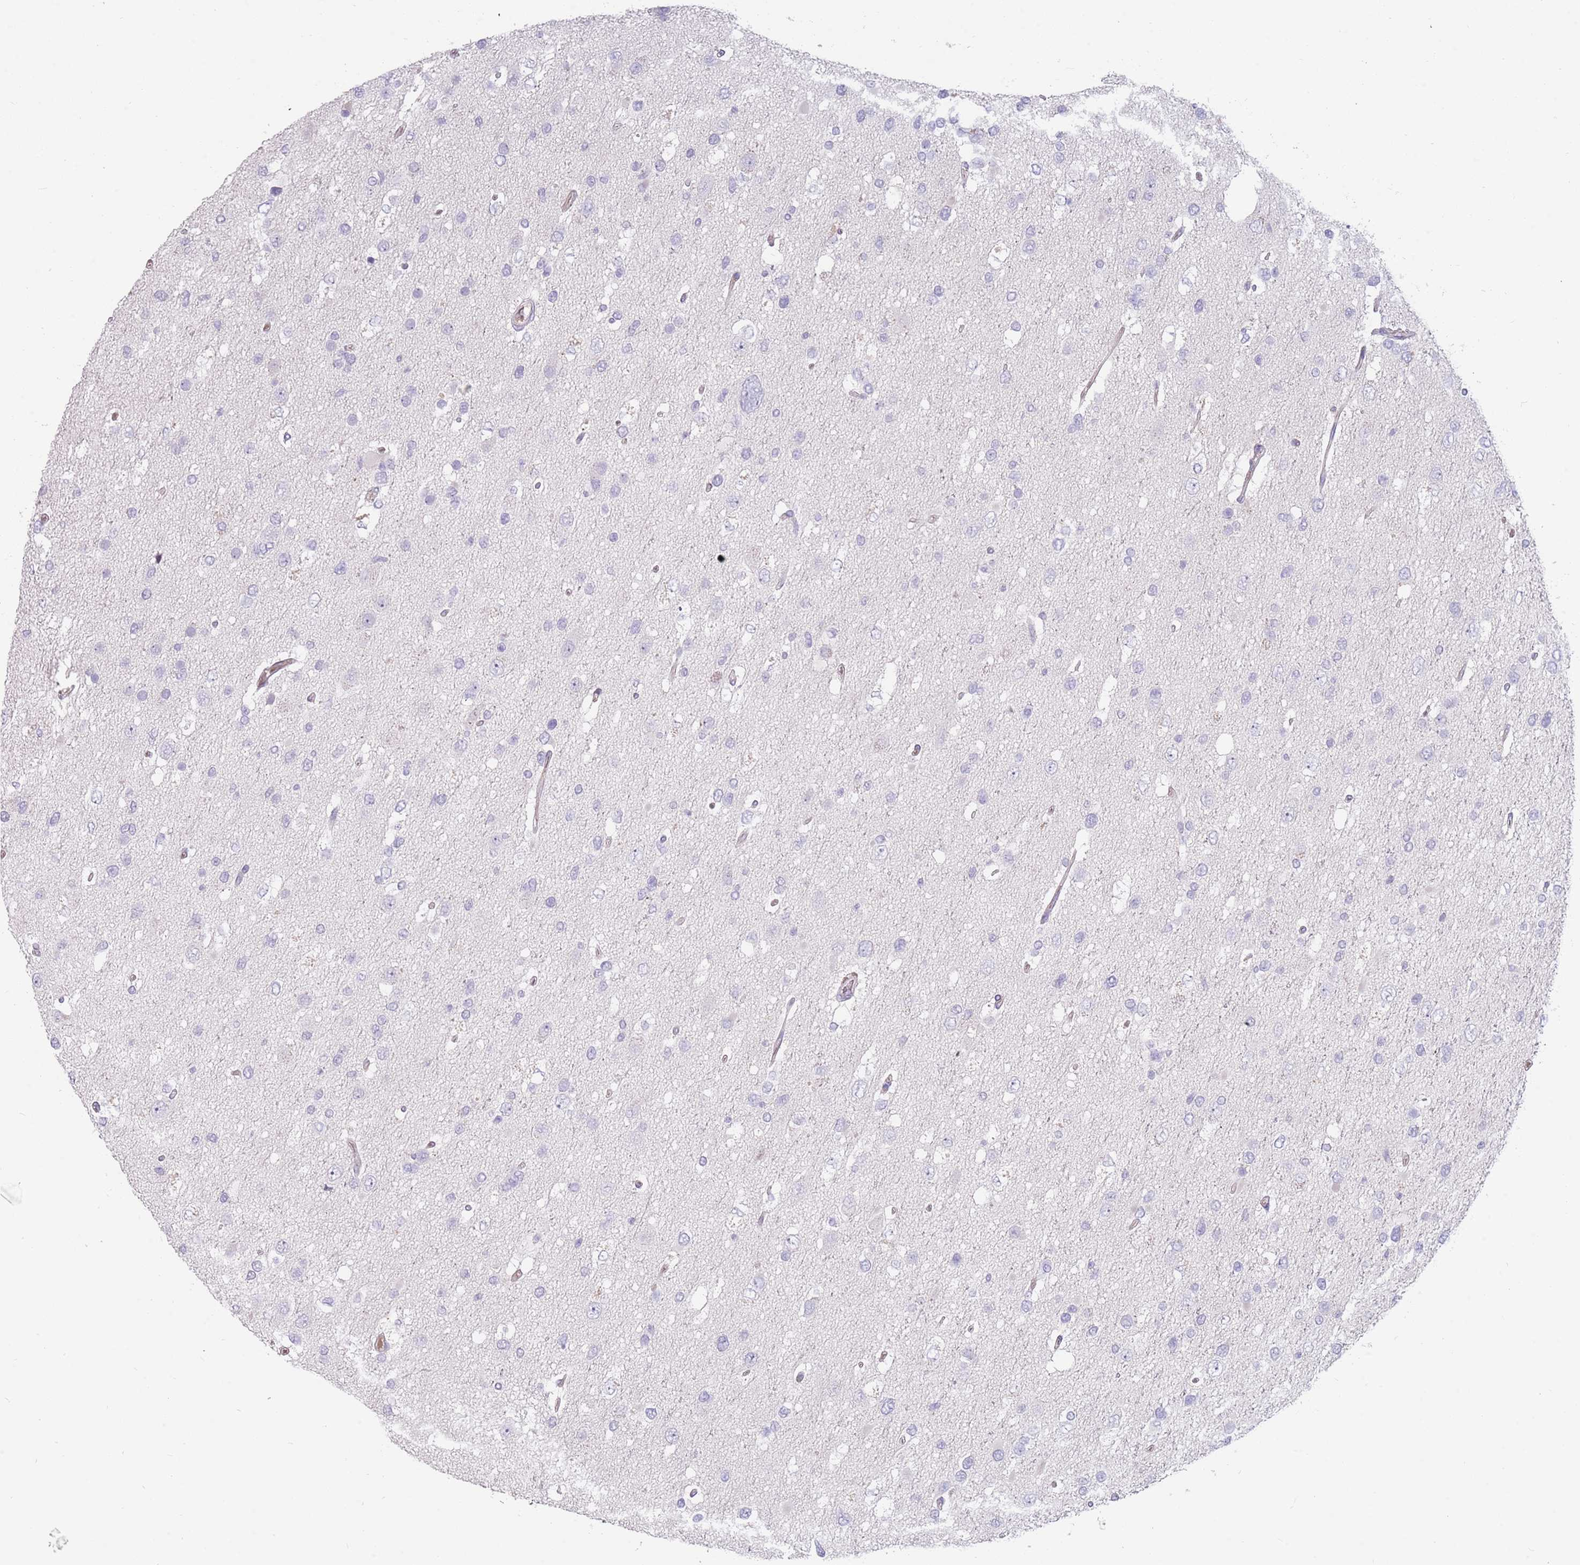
{"staining": {"intensity": "negative", "quantity": "none", "location": "none"}, "tissue": "glioma", "cell_type": "Tumor cells", "image_type": "cancer", "snomed": [{"axis": "morphology", "description": "Glioma, malignant, High grade"}, {"axis": "topography", "description": "Brain"}], "caption": "This is an immunohistochemistry photomicrograph of glioma. There is no positivity in tumor cells.", "gene": "DDX4", "patient": {"sex": "male", "age": 53}}